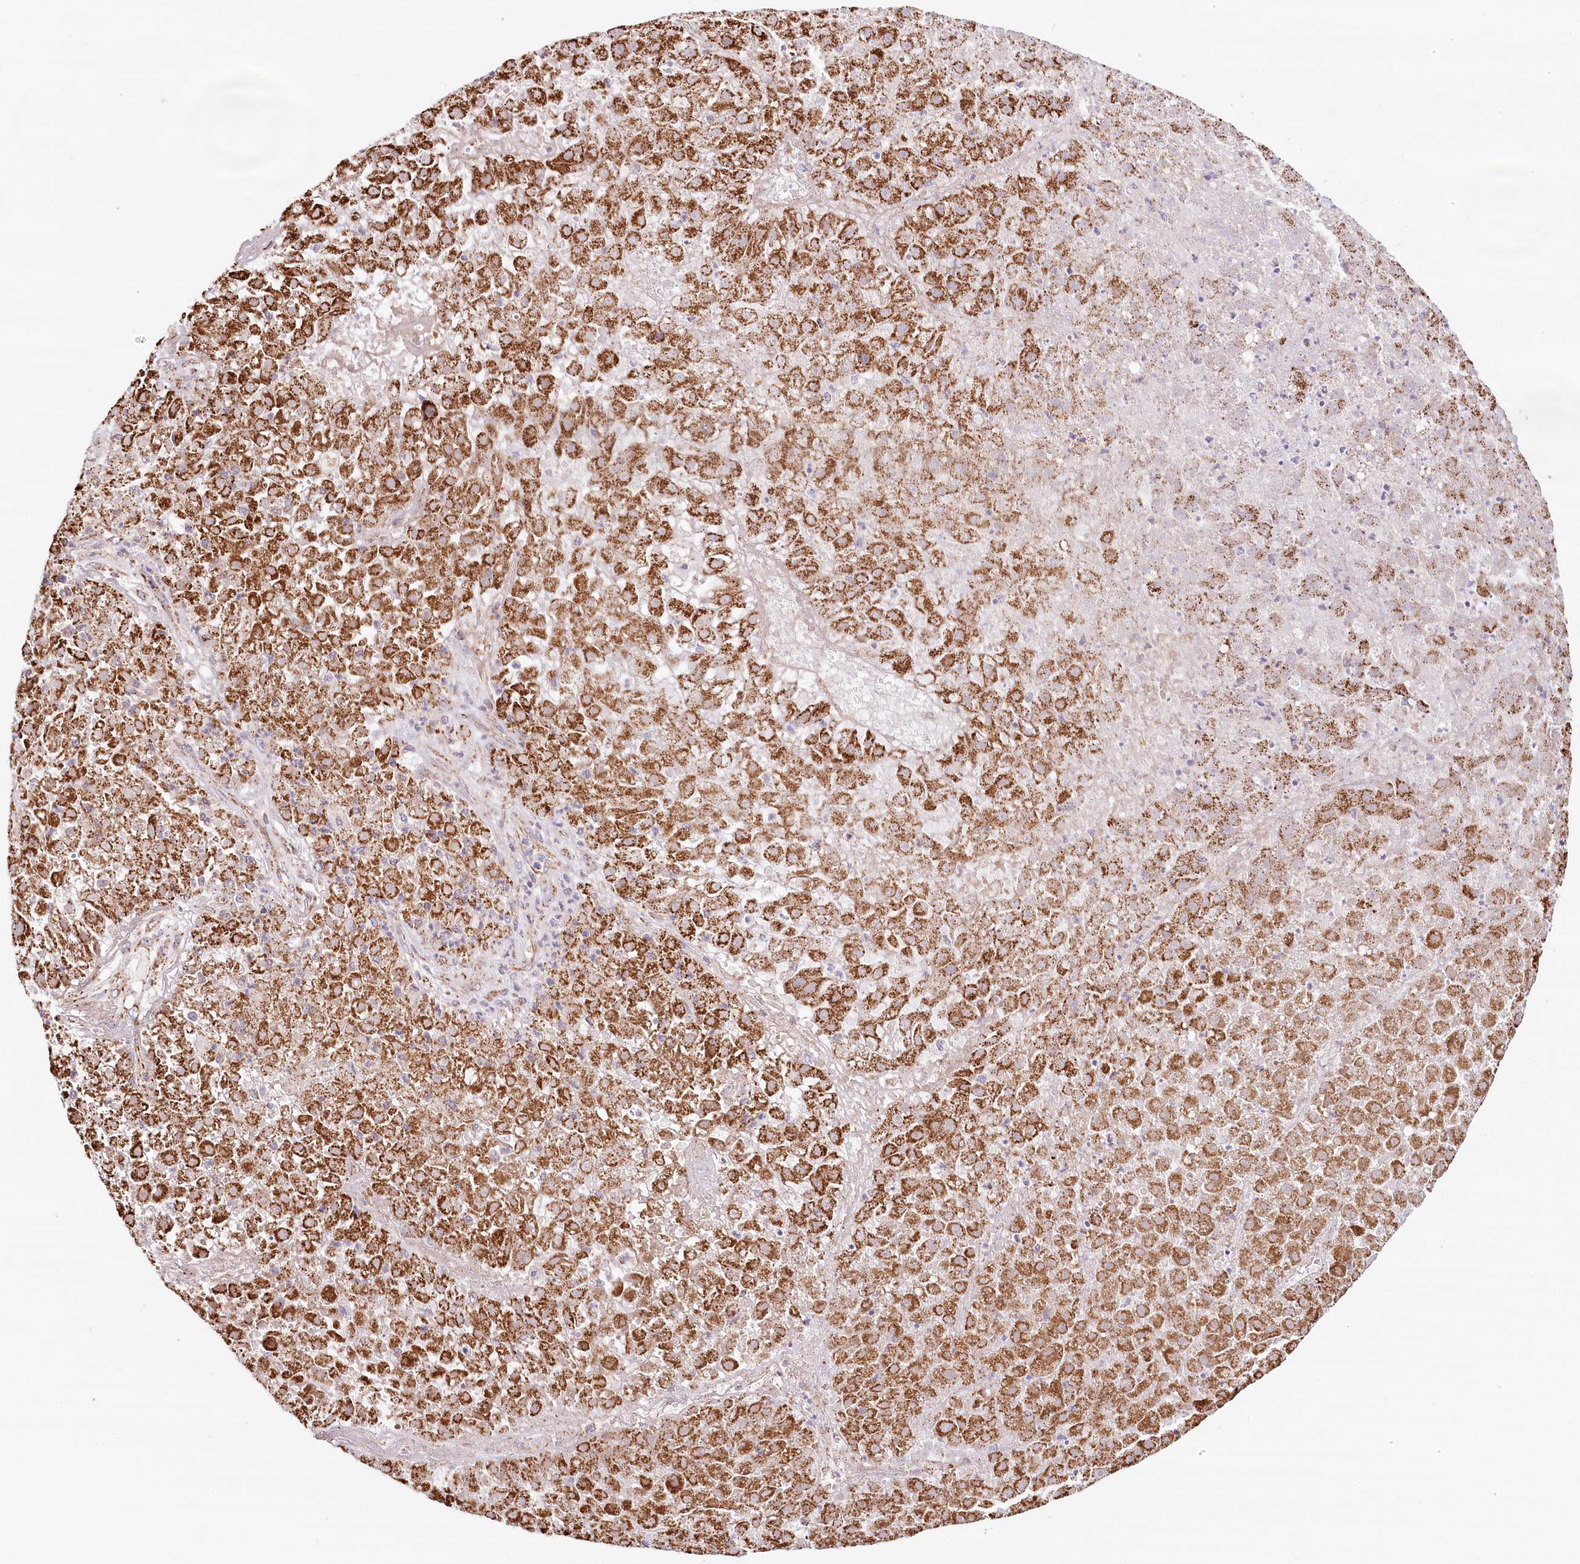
{"staining": {"intensity": "strong", "quantity": ">75%", "location": "cytoplasmic/membranous"}, "tissue": "liver cancer", "cell_type": "Tumor cells", "image_type": "cancer", "snomed": [{"axis": "morphology", "description": "Carcinoma, Hepatocellular, NOS"}, {"axis": "topography", "description": "Liver"}], "caption": "Immunohistochemistry of liver hepatocellular carcinoma shows high levels of strong cytoplasmic/membranous staining in about >75% of tumor cells.", "gene": "UMPS", "patient": {"sex": "female", "age": 73}}